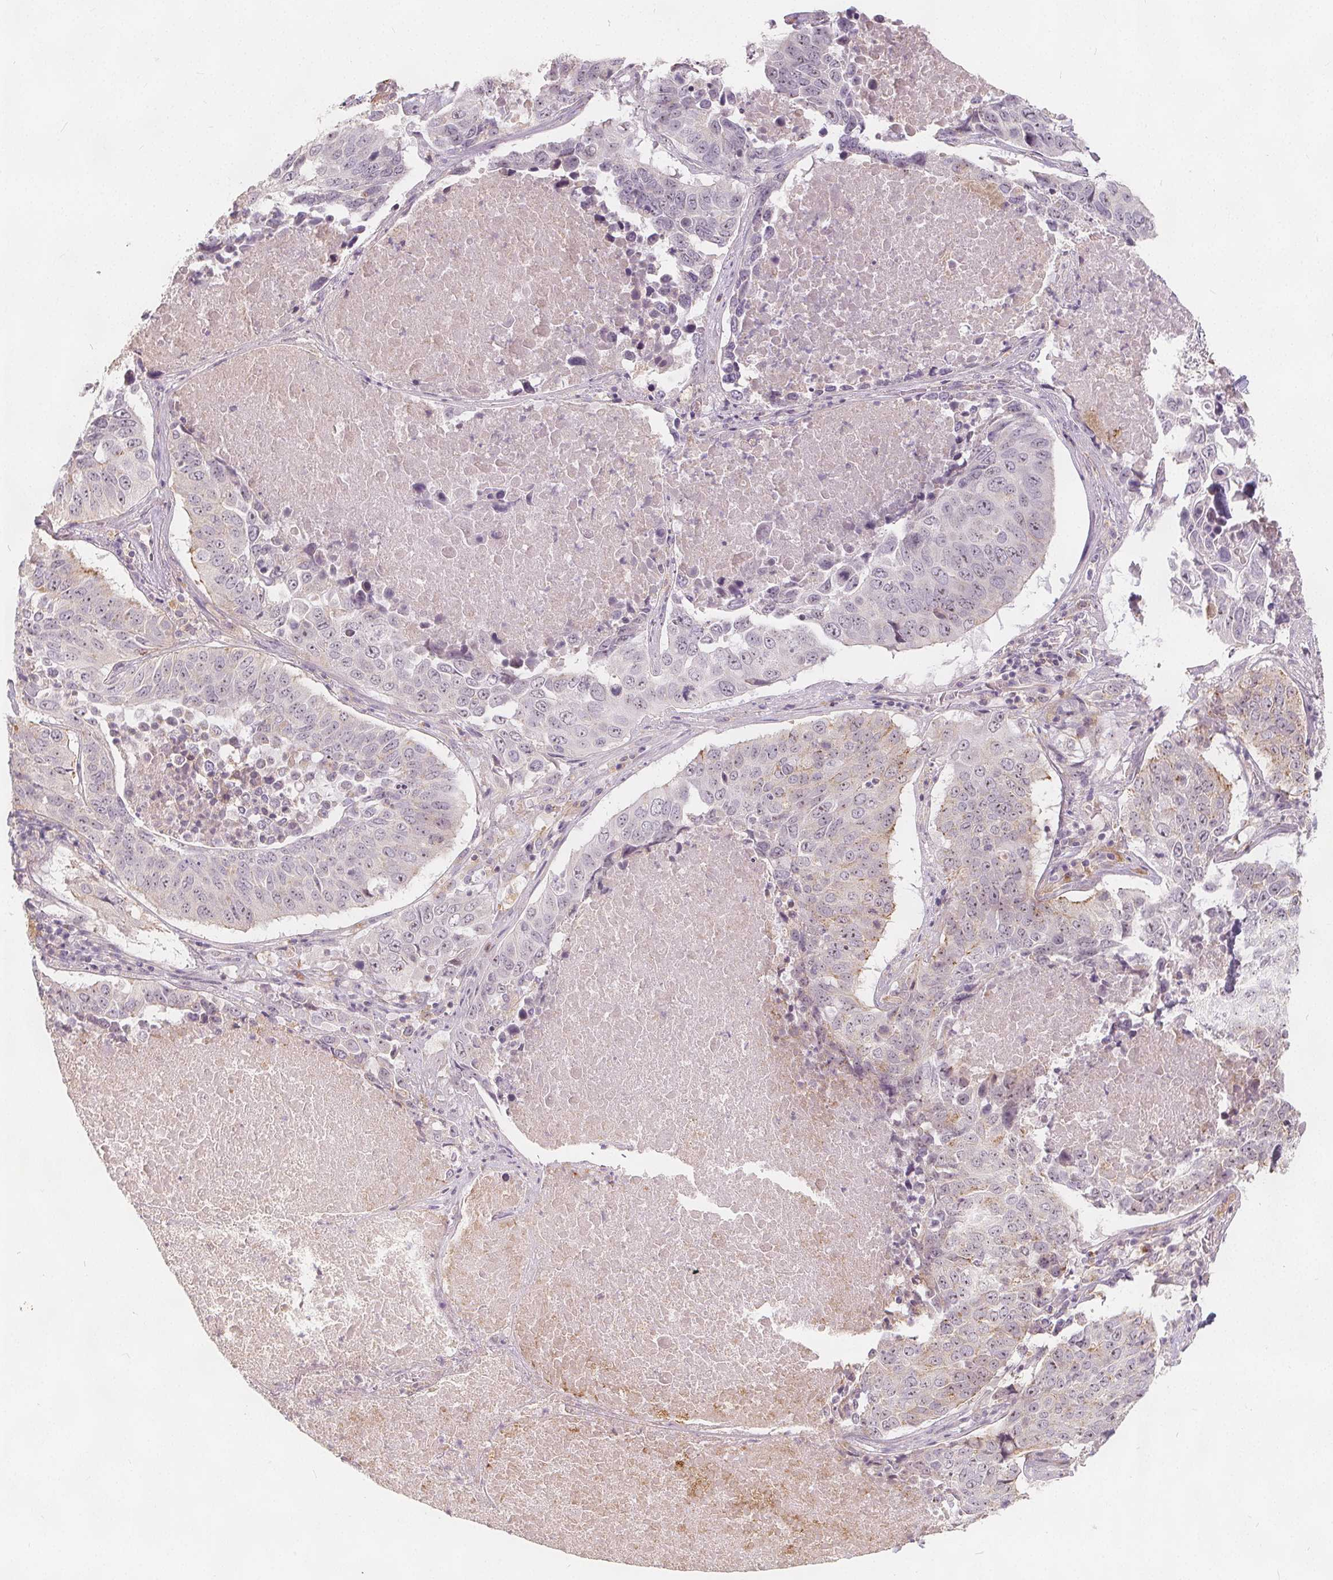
{"staining": {"intensity": "negative", "quantity": "none", "location": "none"}, "tissue": "lung cancer", "cell_type": "Tumor cells", "image_type": "cancer", "snomed": [{"axis": "morphology", "description": "Normal tissue, NOS"}, {"axis": "morphology", "description": "Squamous cell carcinoma, NOS"}, {"axis": "topography", "description": "Bronchus"}, {"axis": "topography", "description": "Lung"}], "caption": "Immunohistochemical staining of human squamous cell carcinoma (lung) shows no significant expression in tumor cells.", "gene": "DRC3", "patient": {"sex": "male", "age": 64}}